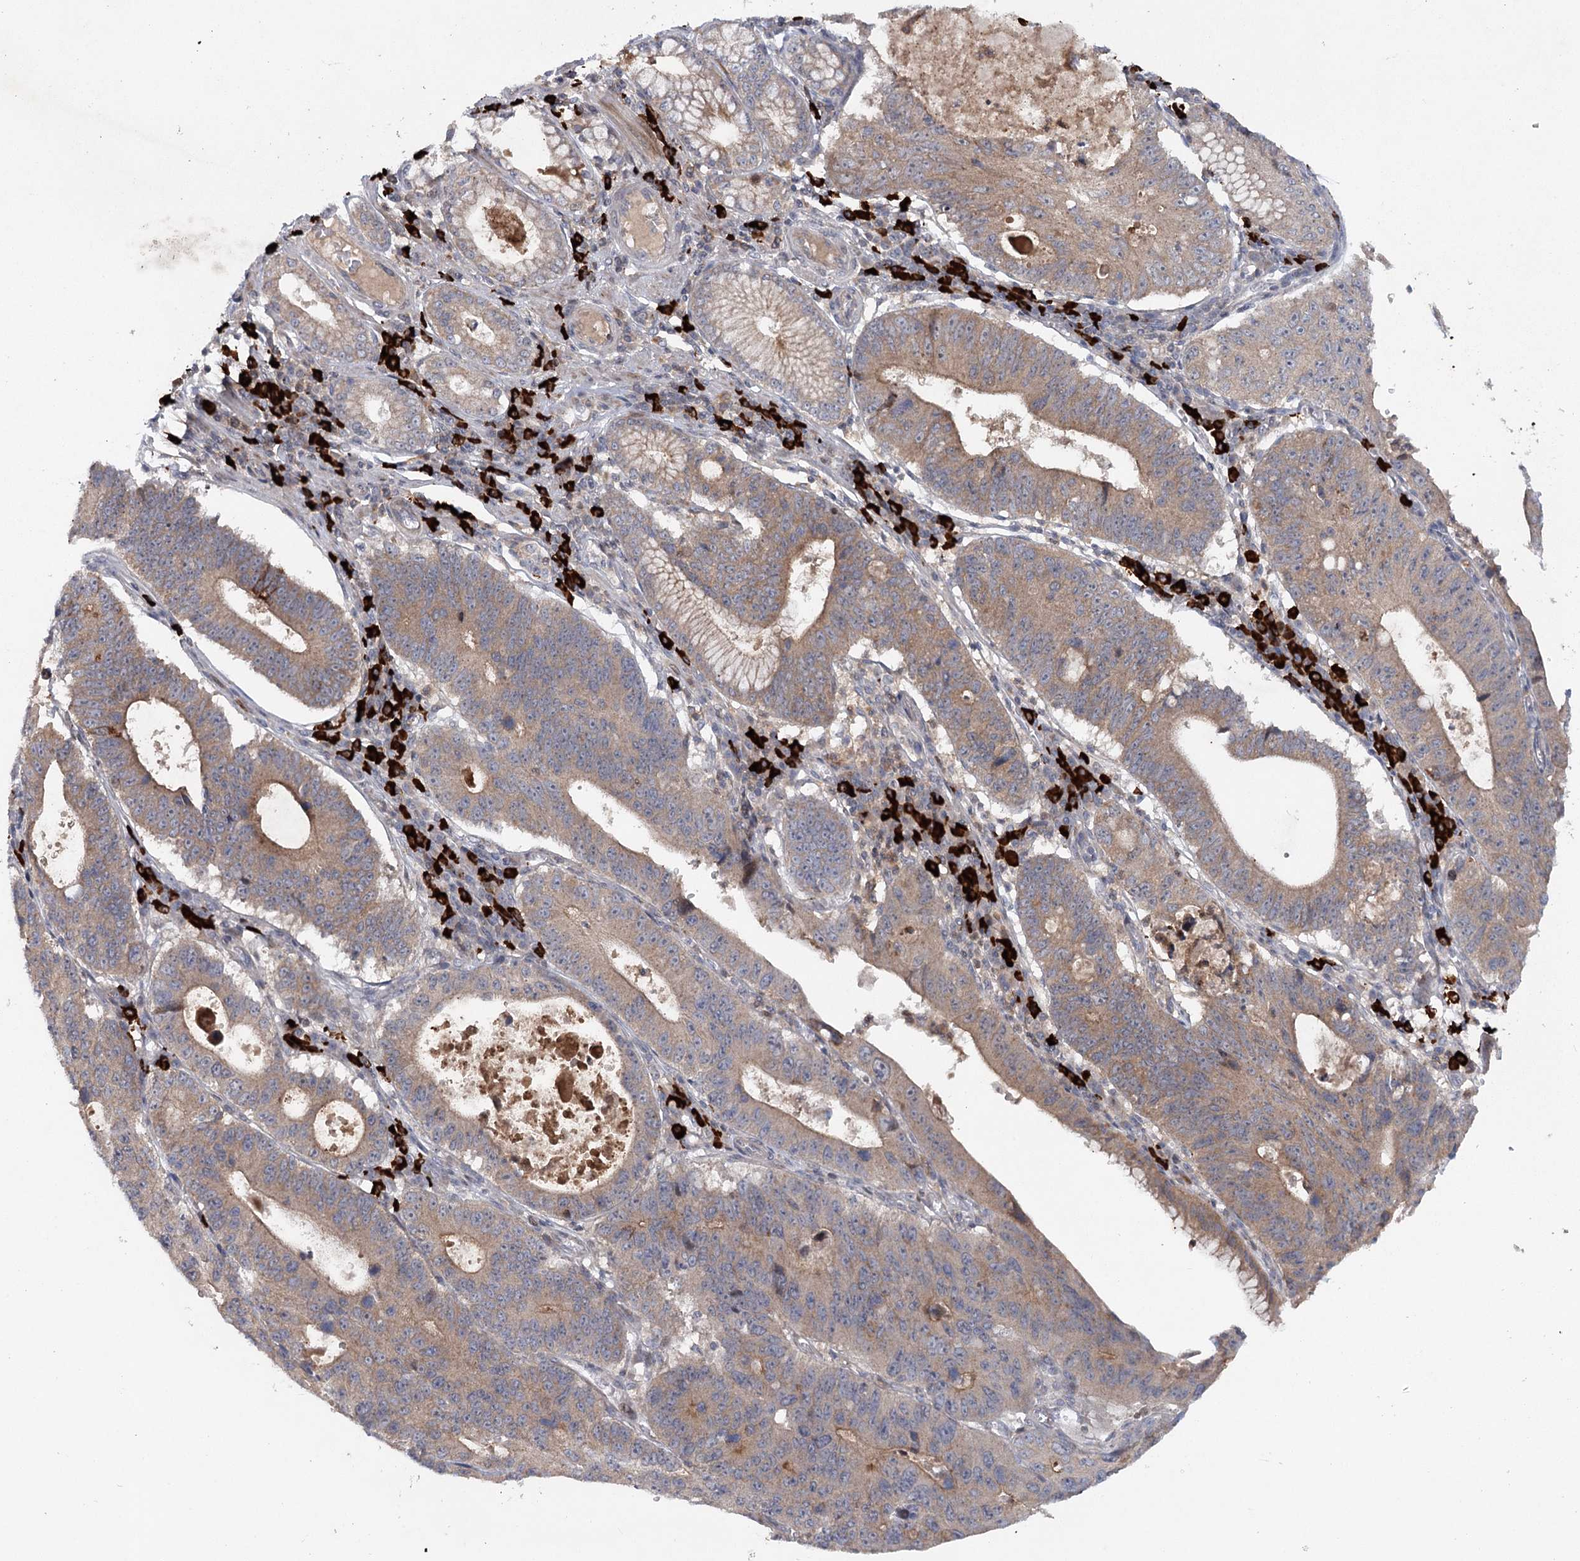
{"staining": {"intensity": "moderate", "quantity": ">75%", "location": "cytoplasmic/membranous"}, "tissue": "stomach cancer", "cell_type": "Tumor cells", "image_type": "cancer", "snomed": [{"axis": "morphology", "description": "Adenocarcinoma, NOS"}, {"axis": "topography", "description": "Stomach"}], "caption": "Adenocarcinoma (stomach) stained with a brown dye exhibits moderate cytoplasmic/membranous positive positivity in about >75% of tumor cells.", "gene": "MAP3K13", "patient": {"sex": "male", "age": 59}}